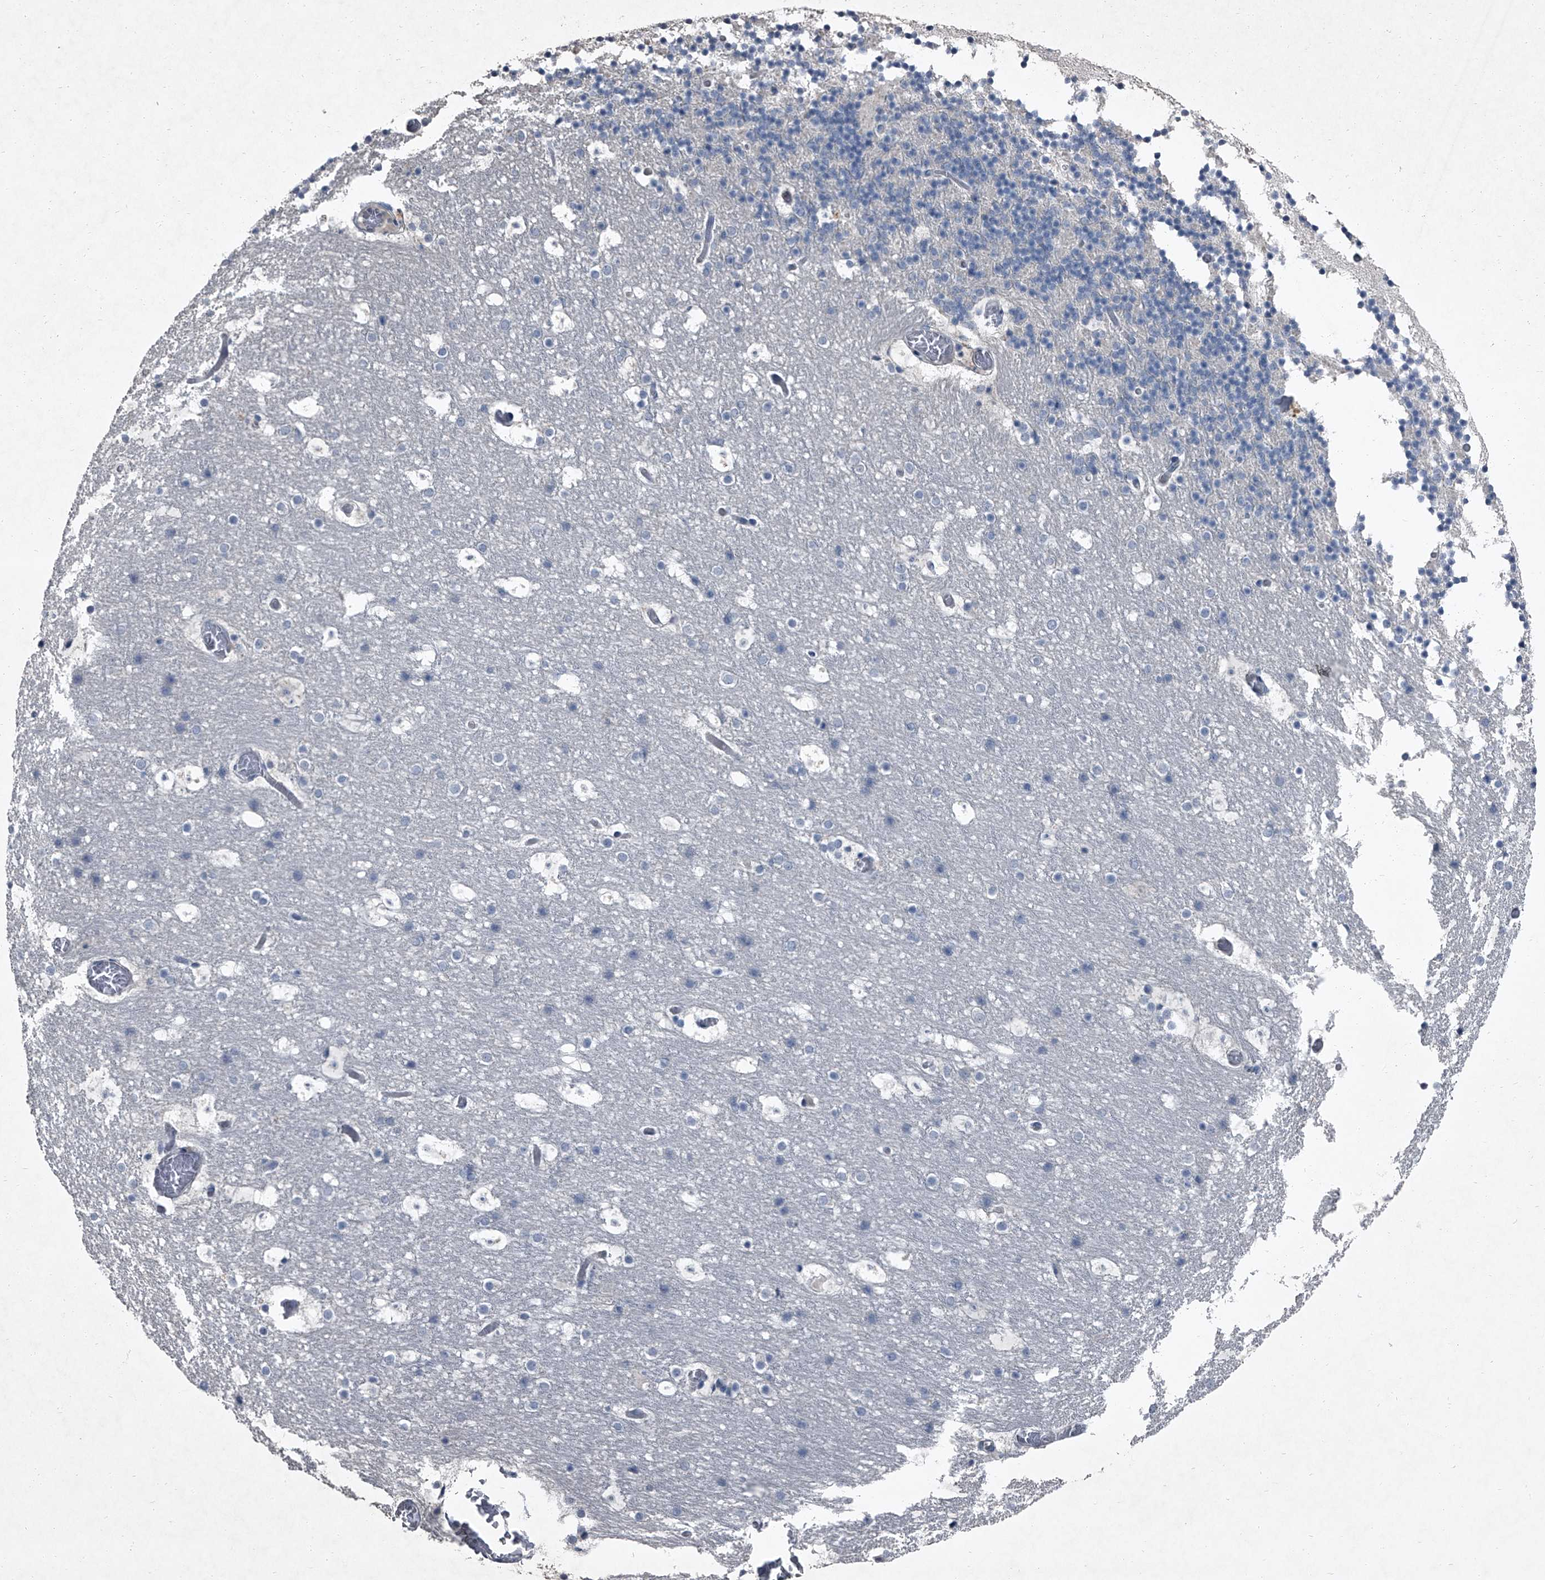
{"staining": {"intensity": "negative", "quantity": "none", "location": "none"}, "tissue": "cerebellum", "cell_type": "Cells in granular layer", "image_type": "normal", "snomed": [{"axis": "morphology", "description": "Normal tissue, NOS"}, {"axis": "topography", "description": "Cerebellum"}], "caption": "This is a histopathology image of immunohistochemistry staining of unremarkable cerebellum, which shows no staining in cells in granular layer.", "gene": "HEPHL1", "patient": {"sex": "male", "age": 57}}